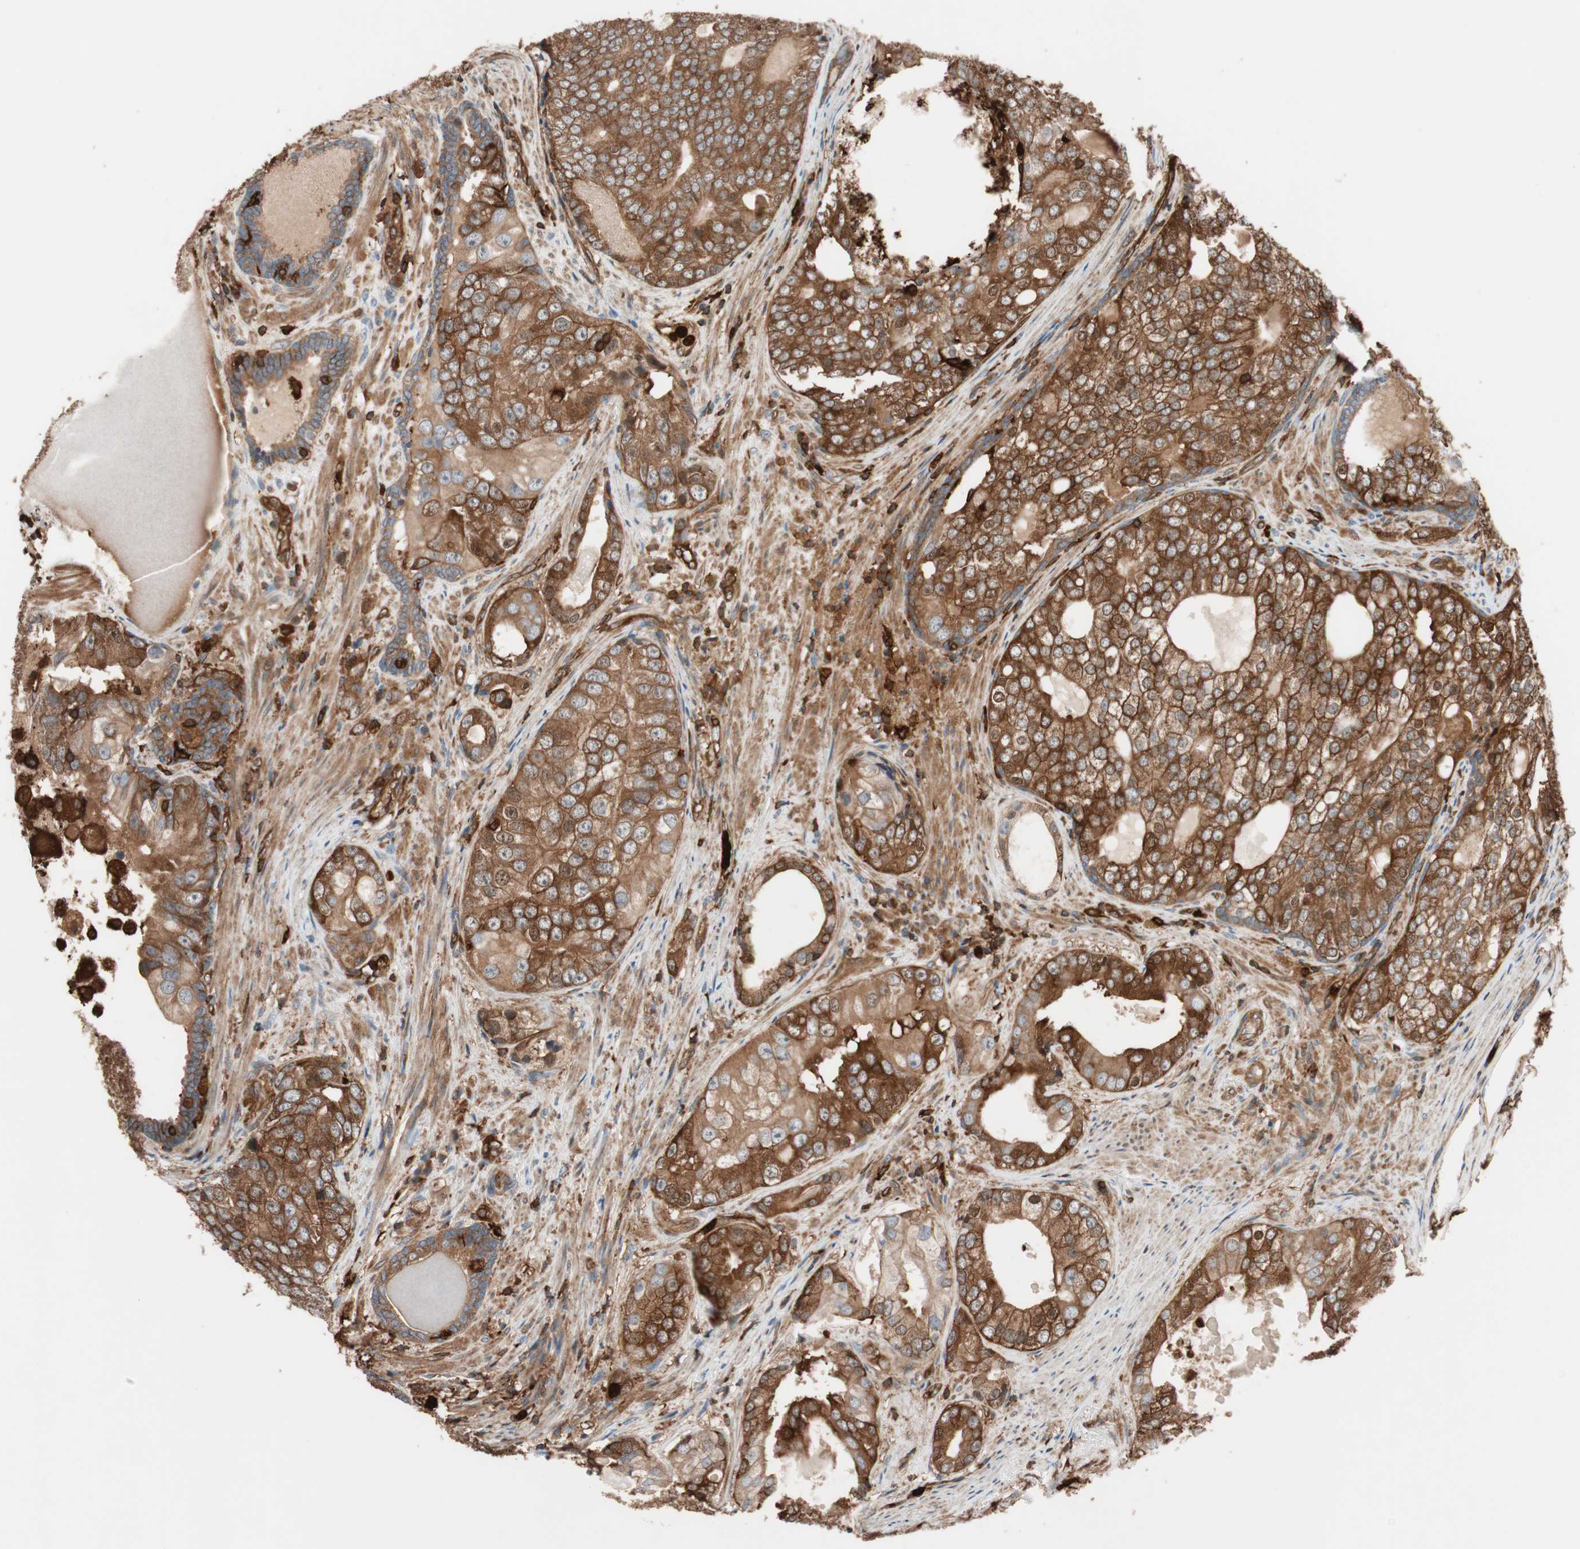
{"staining": {"intensity": "strong", "quantity": ">75%", "location": "cytoplasmic/membranous"}, "tissue": "prostate cancer", "cell_type": "Tumor cells", "image_type": "cancer", "snomed": [{"axis": "morphology", "description": "Adenocarcinoma, High grade"}, {"axis": "topography", "description": "Prostate"}], "caption": "About >75% of tumor cells in adenocarcinoma (high-grade) (prostate) exhibit strong cytoplasmic/membranous protein positivity as visualized by brown immunohistochemical staining.", "gene": "VASP", "patient": {"sex": "male", "age": 66}}